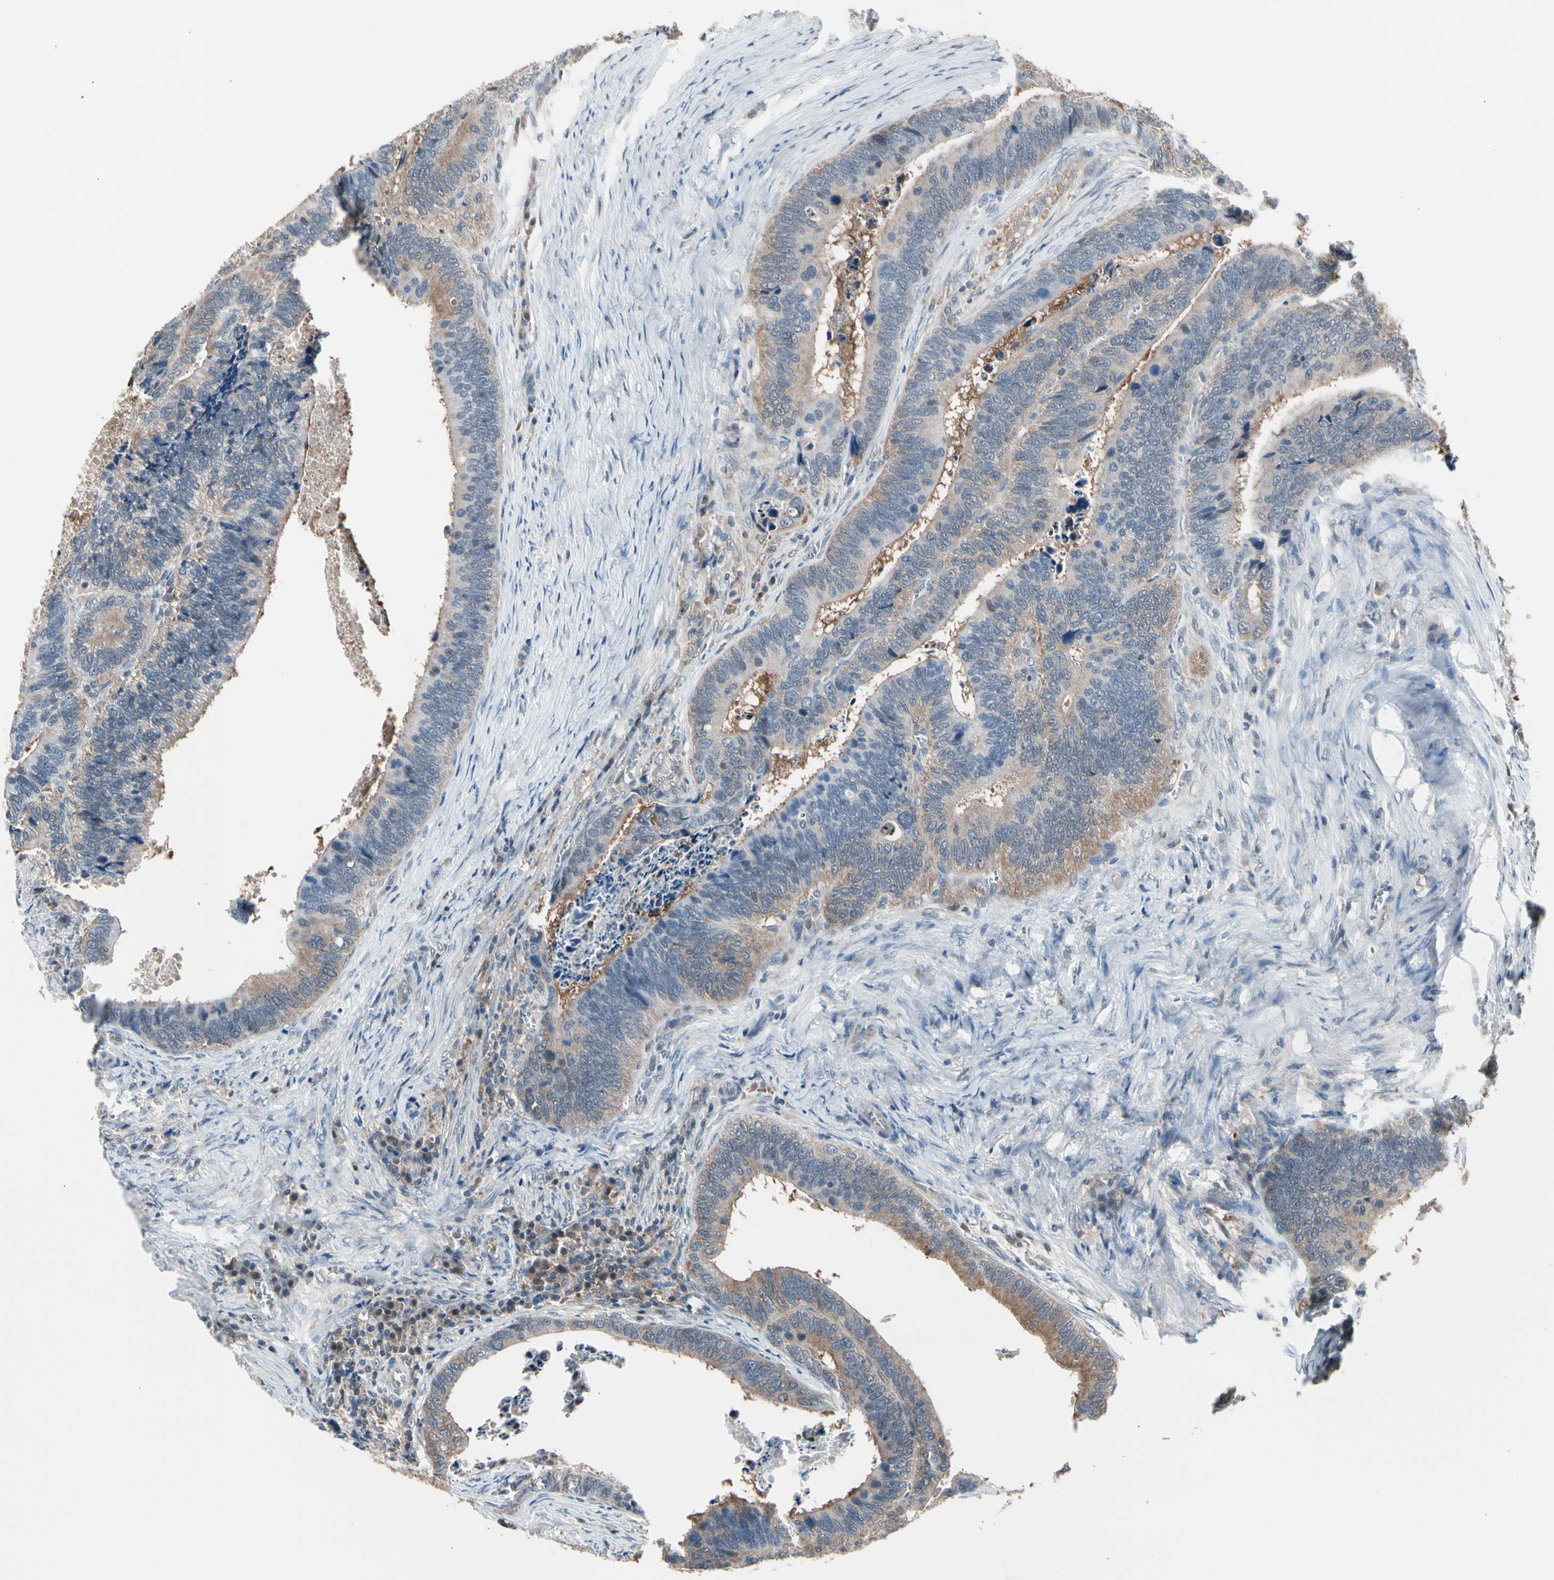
{"staining": {"intensity": "moderate", "quantity": ">75%", "location": "cytoplasmic/membranous,nuclear"}, "tissue": "colorectal cancer", "cell_type": "Tumor cells", "image_type": "cancer", "snomed": [{"axis": "morphology", "description": "Adenocarcinoma, NOS"}, {"axis": "topography", "description": "Colon"}], "caption": "High-power microscopy captured an immunohistochemistry image of colorectal cancer (adenocarcinoma), revealing moderate cytoplasmic/membranous and nuclear expression in approximately >75% of tumor cells.", "gene": "PSMA2", "patient": {"sex": "male", "age": 72}}